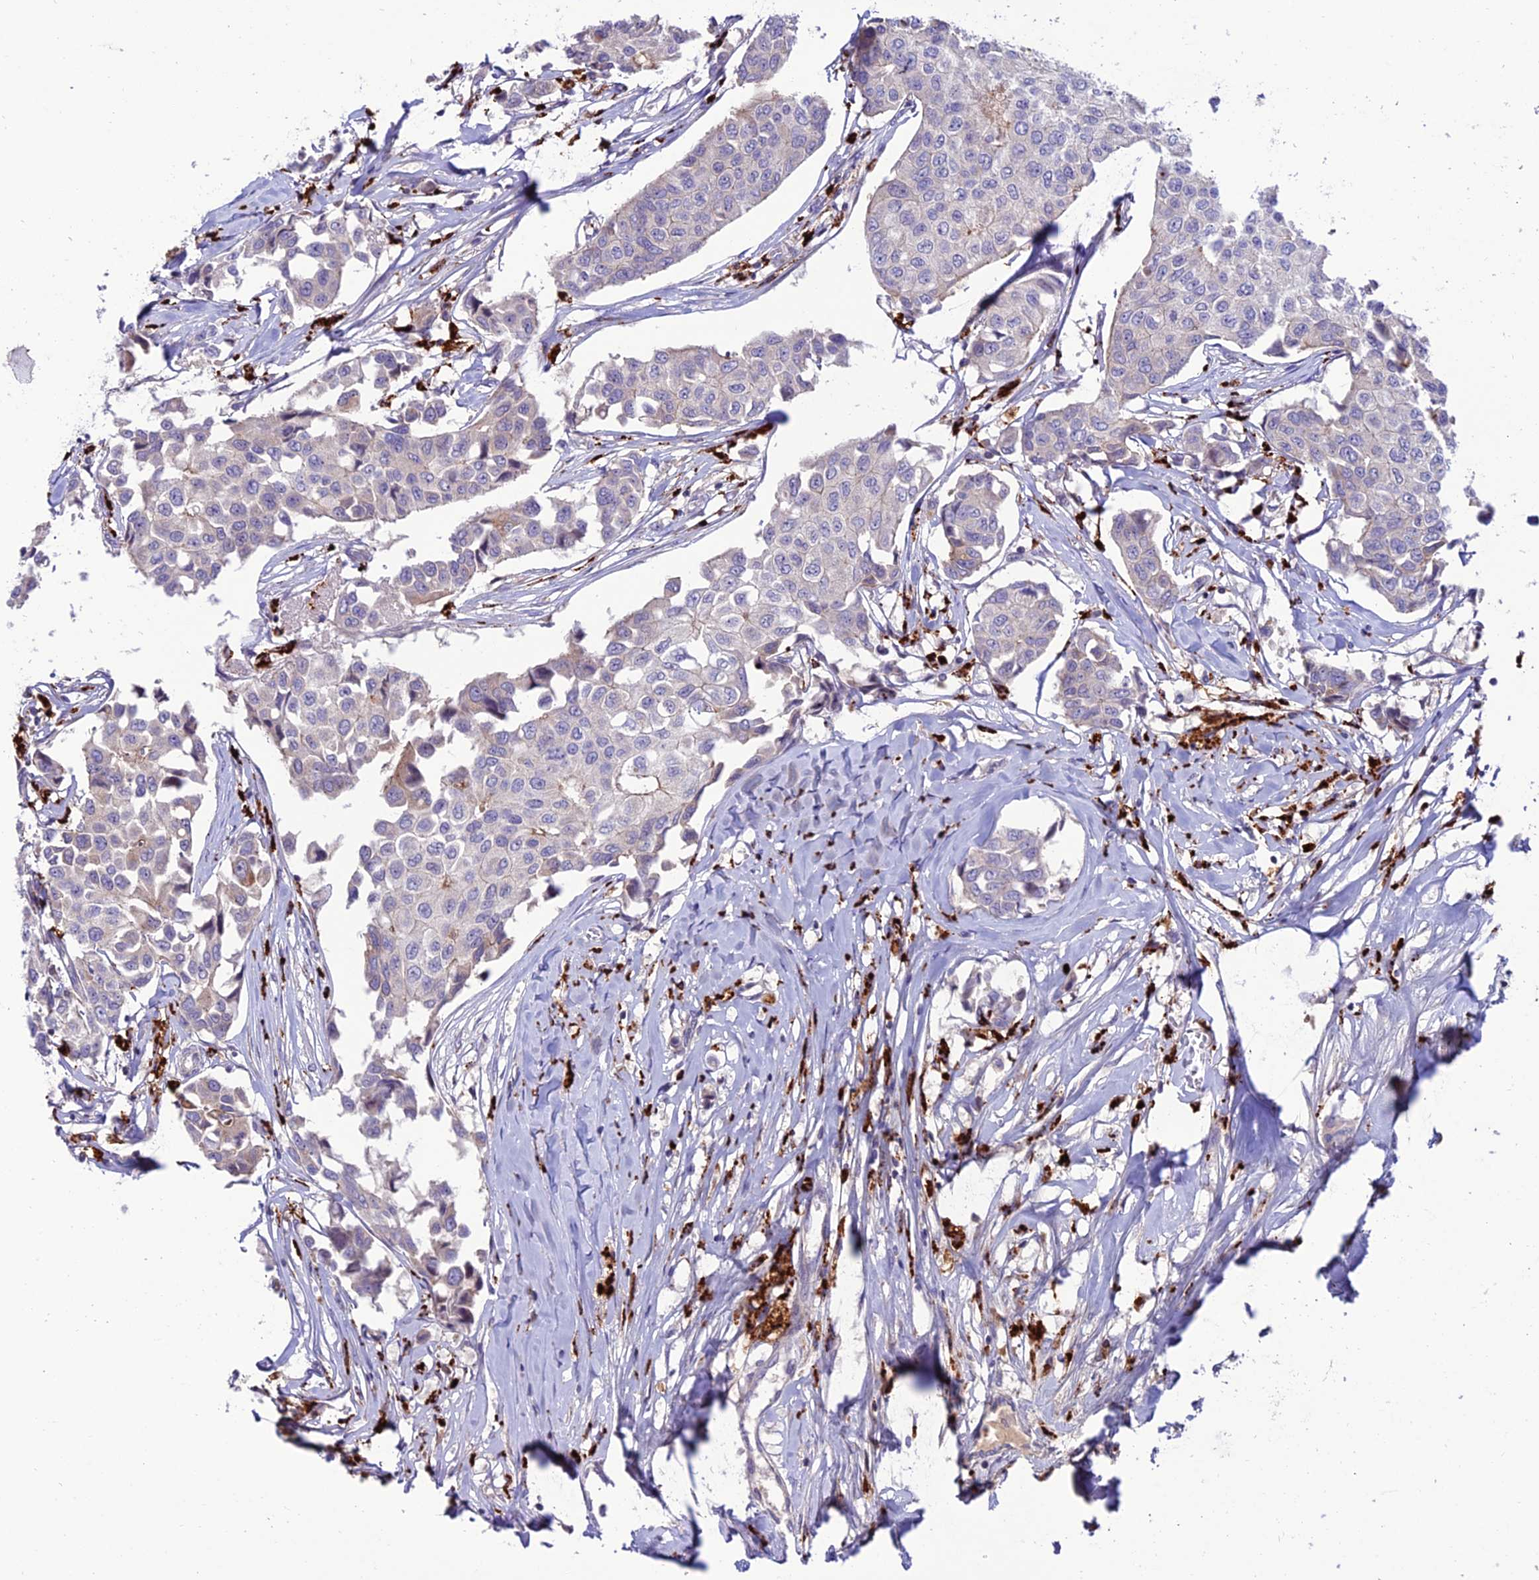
{"staining": {"intensity": "negative", "quantity": "none", "location": "none"}, "tissue": "breast cancer", "cell_type": "Tumor cells", "image_type": "cancer", "snomed": [{"axis": "morphology", "description": "Duct carcinoma"}, {"axis": "topography", "description": "Breast"}], "caption": "Immunohistochemistry (IHC) image of breast invasive ductal carcinoma stained for a protein (brown), which displays no staining in tumor cells.", "gene": "ARHGEF18", "patient": {"sex": "female", "age": 80}}